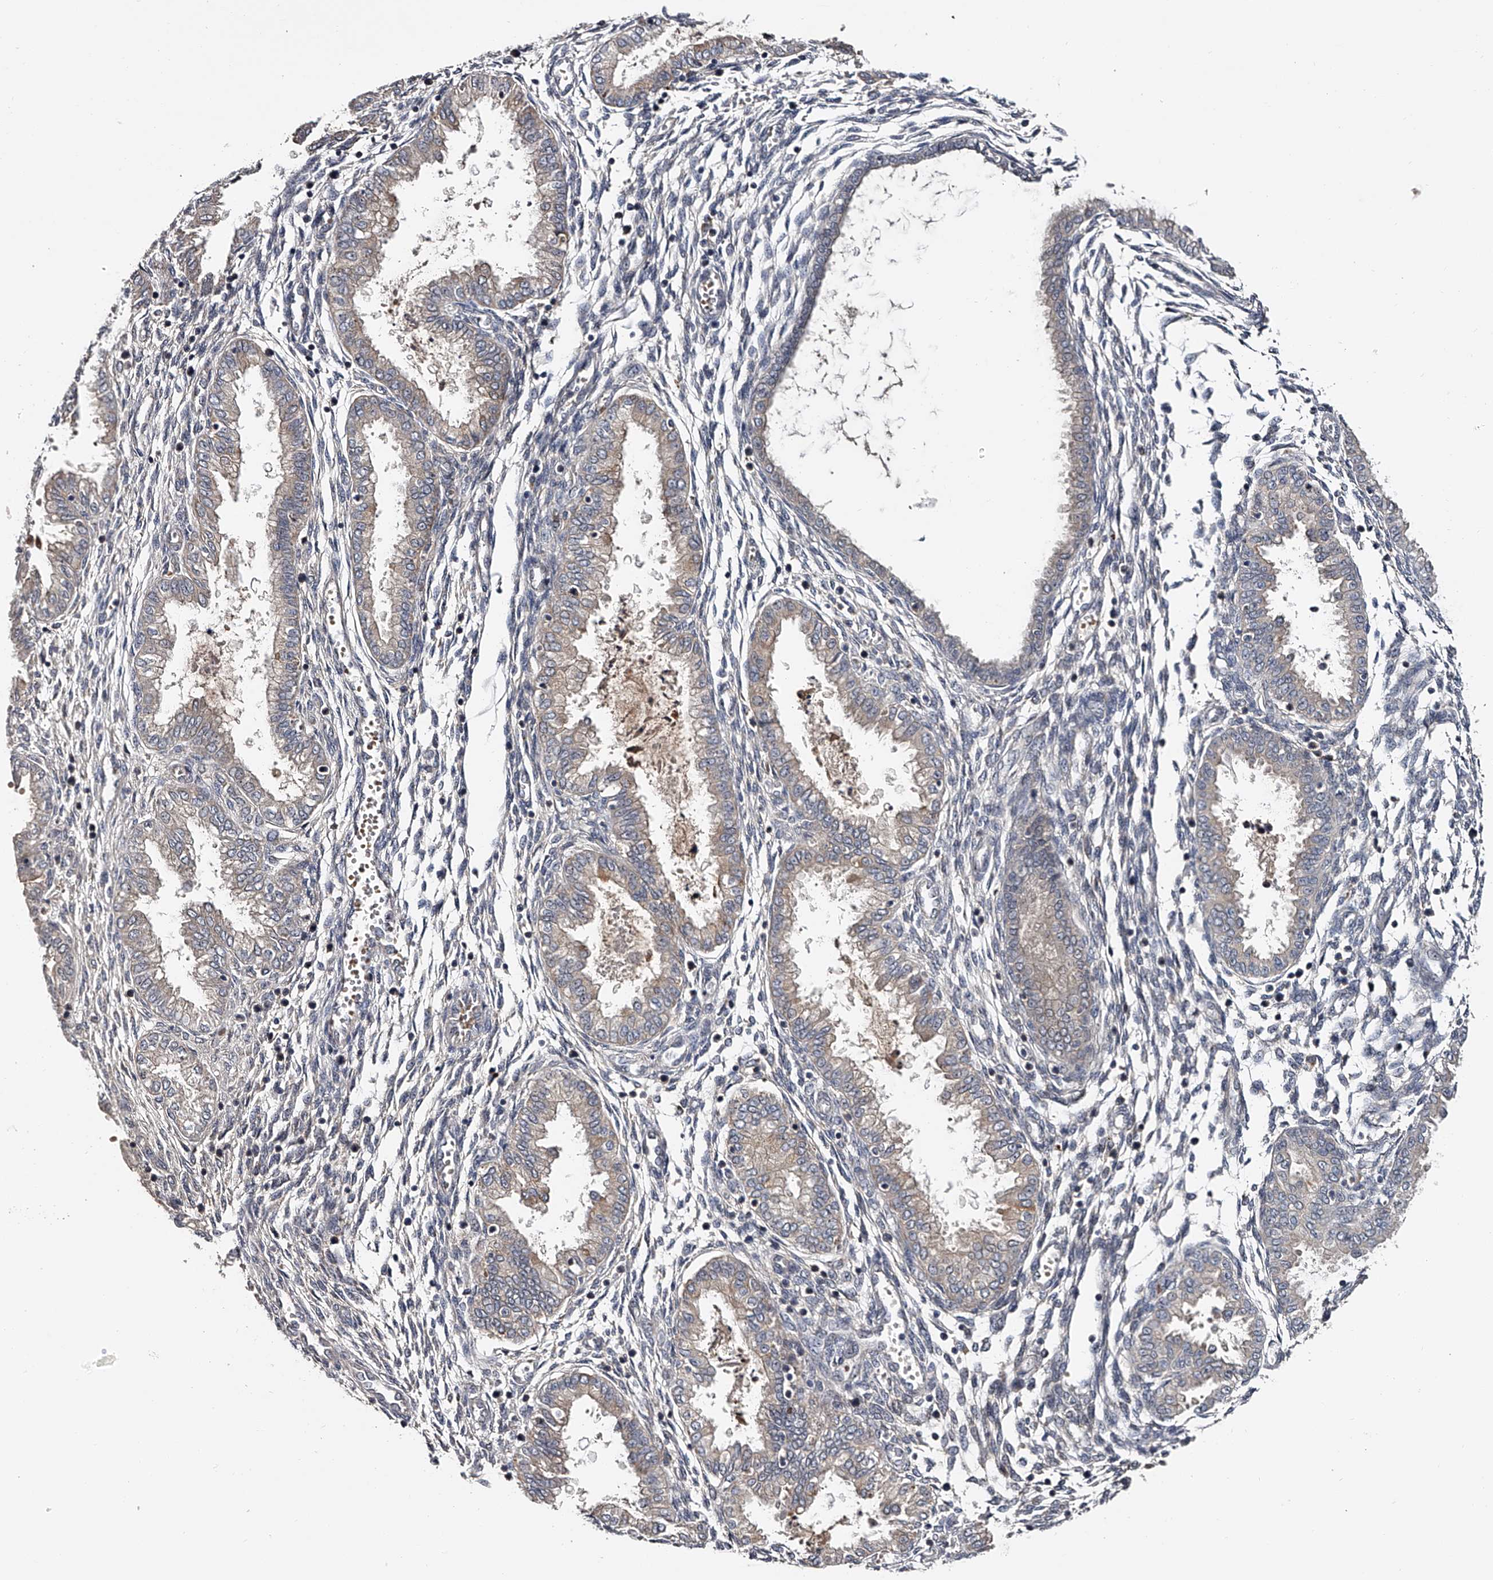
{"staining": {"intensity": "negative", "quantity": "none", "location": "none"}, "tissue": "endometrium", "cell_type": "Cells in endometrial stroma", "image_type": "normal", "snomed": [{"axis": "morphology", "description": "Normal tissue, NOS"}, {"axis": "topography", "description": "Endometrium"}], "caption": "IHC of normal endometrium demonstrates no positivity in cells in endometrial stroma.", "gene": "MDN1", "patient": {"sex": "female", "age": 33}}